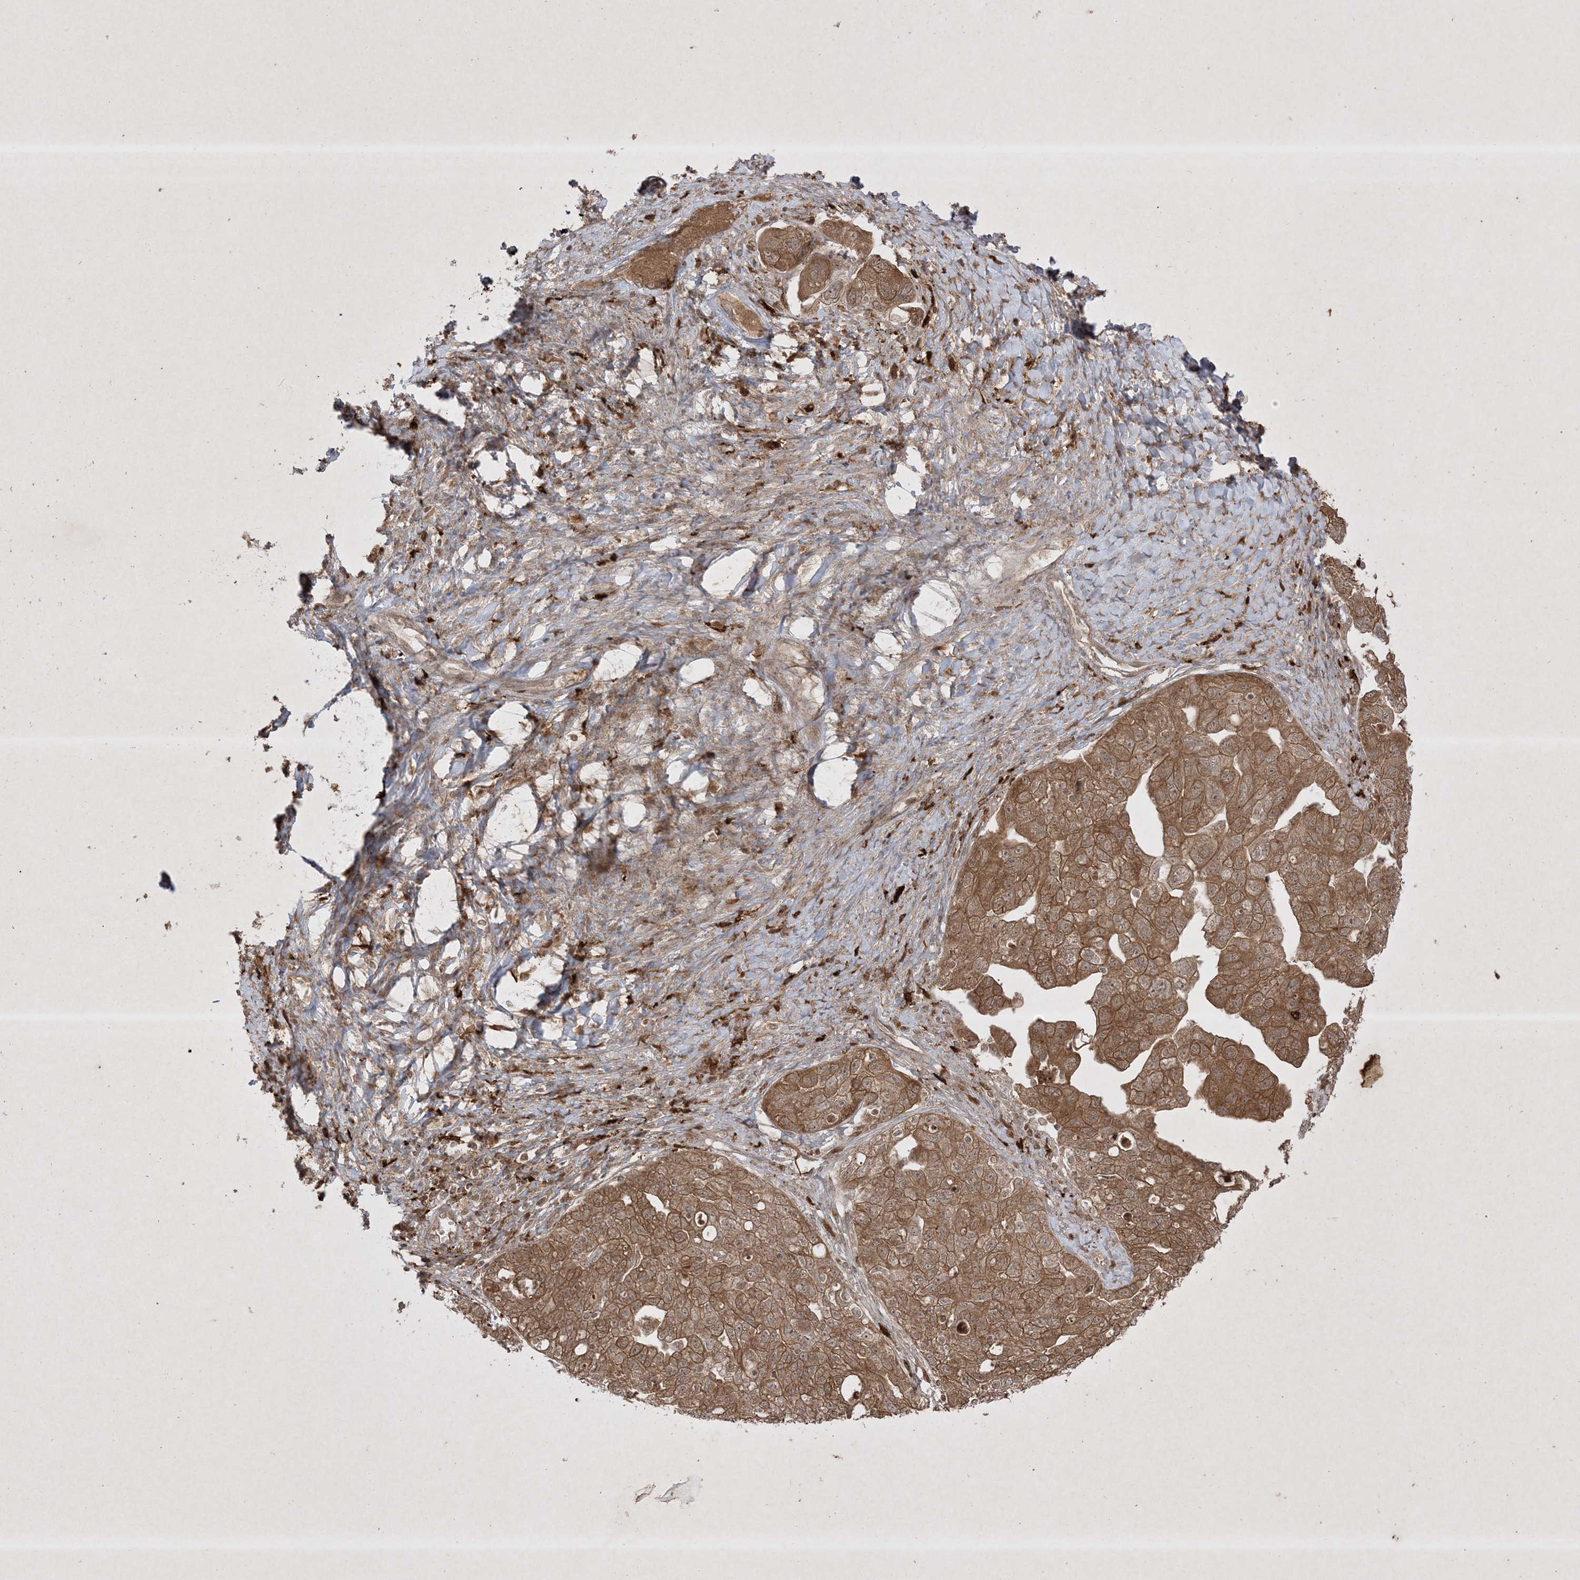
{"staining": {"intensity": "moderate", "quantity": ">75%", "location": "cytoplasmic/membranous"}, "tissue": "ovarian cancer", "cell_type": "Tumor cells", "image_type": "cancer", "snomed": [{"axis": "morphology", "description": "Carcinoma, NOS"}, {"axis": "morphology", "description": "Cystadenocarcinoma, serous, NOS"}, {"axis": "topography", "description": "Ovary"}], "caption": "Moderate cytoplasmic/membranous protein positivity is appreciated in approximately >75% of tumor cells in ovarian cancer (carcinoma). (DAB (3,3'-diaminobenzidine) IHC with brightfield microscopy, high magnification).", "gene": "PTK6", "patient": {"sex": "female", "age": 69}}